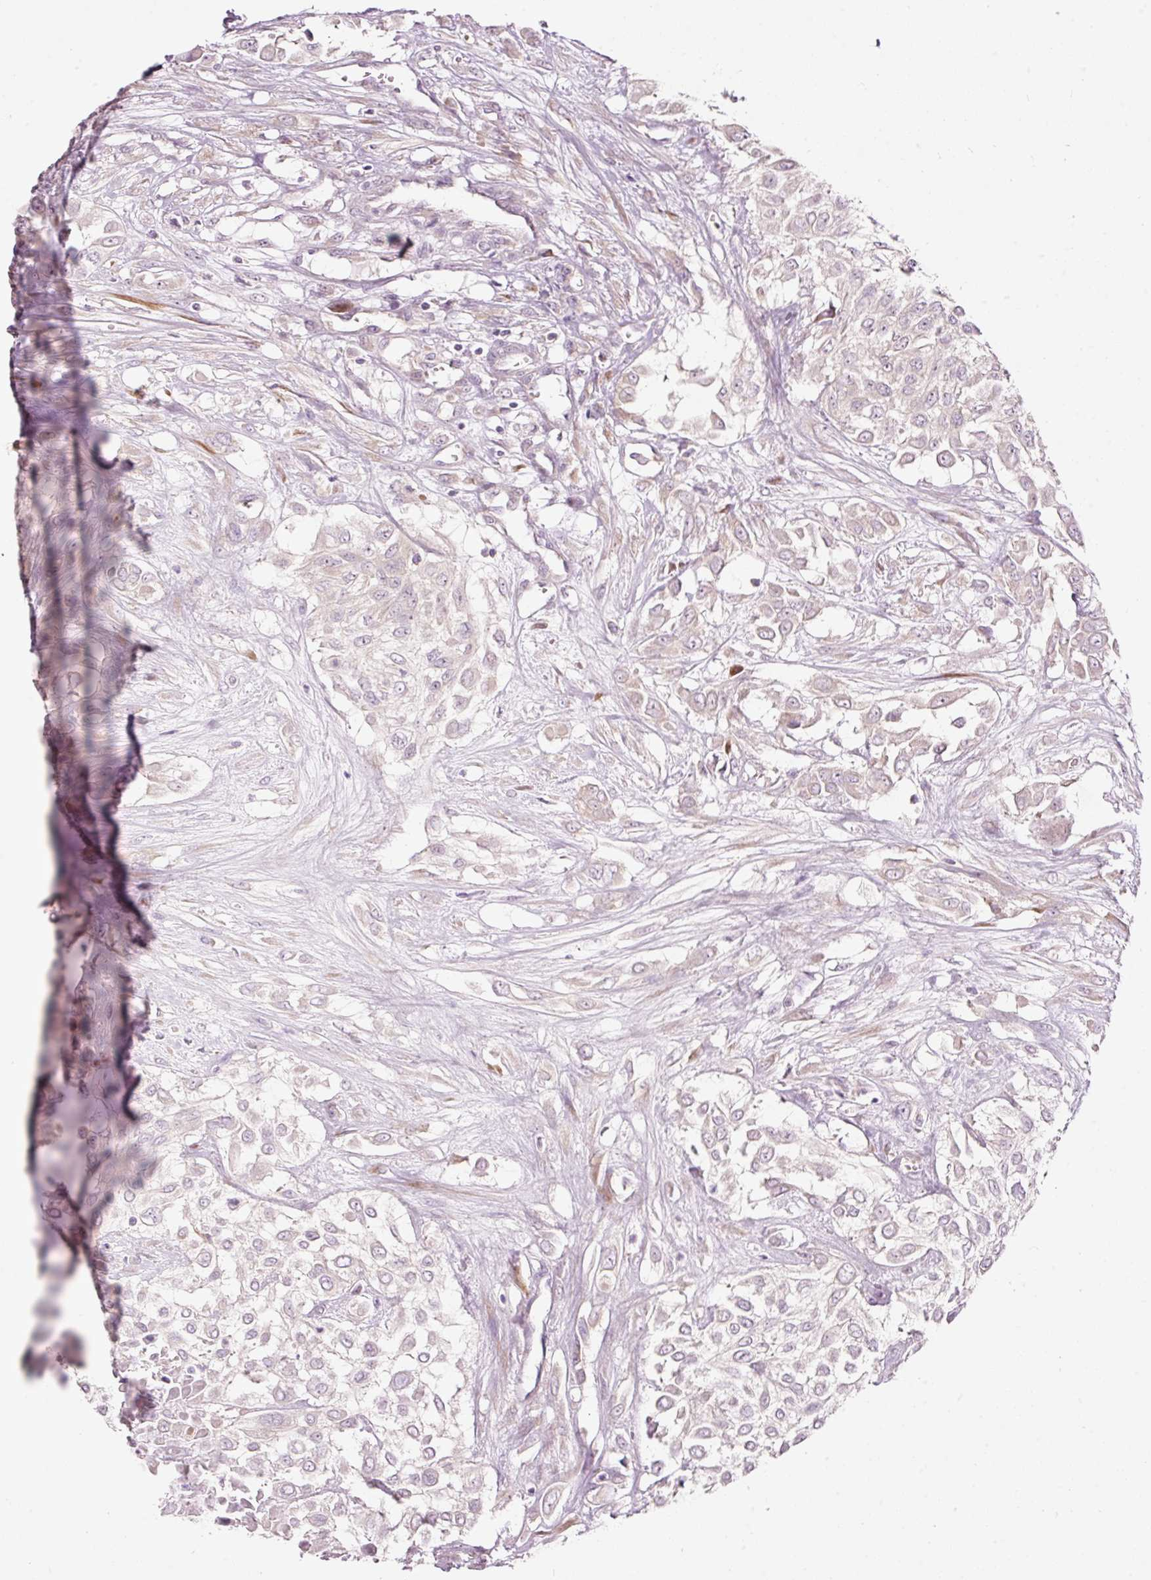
{"staining": {"intensity": "negative", "quantity": "none", "location": "none"}, "tissue": "urothelial cancer", "cell_type": "Tumor cells", "image_type": "cancer", "snomed": [{"axis": "morphology", "description": "Urothelial carcinoma, High grade"}, {"axis": "topography", "description": "Urinary bladder"}], "caption": "Urothelial cancer was stained to show a protein in brown. There is no significant expression in tumor cells.", "gene": "RSPO2", "patient": {"sex": "male", "age": 57}}